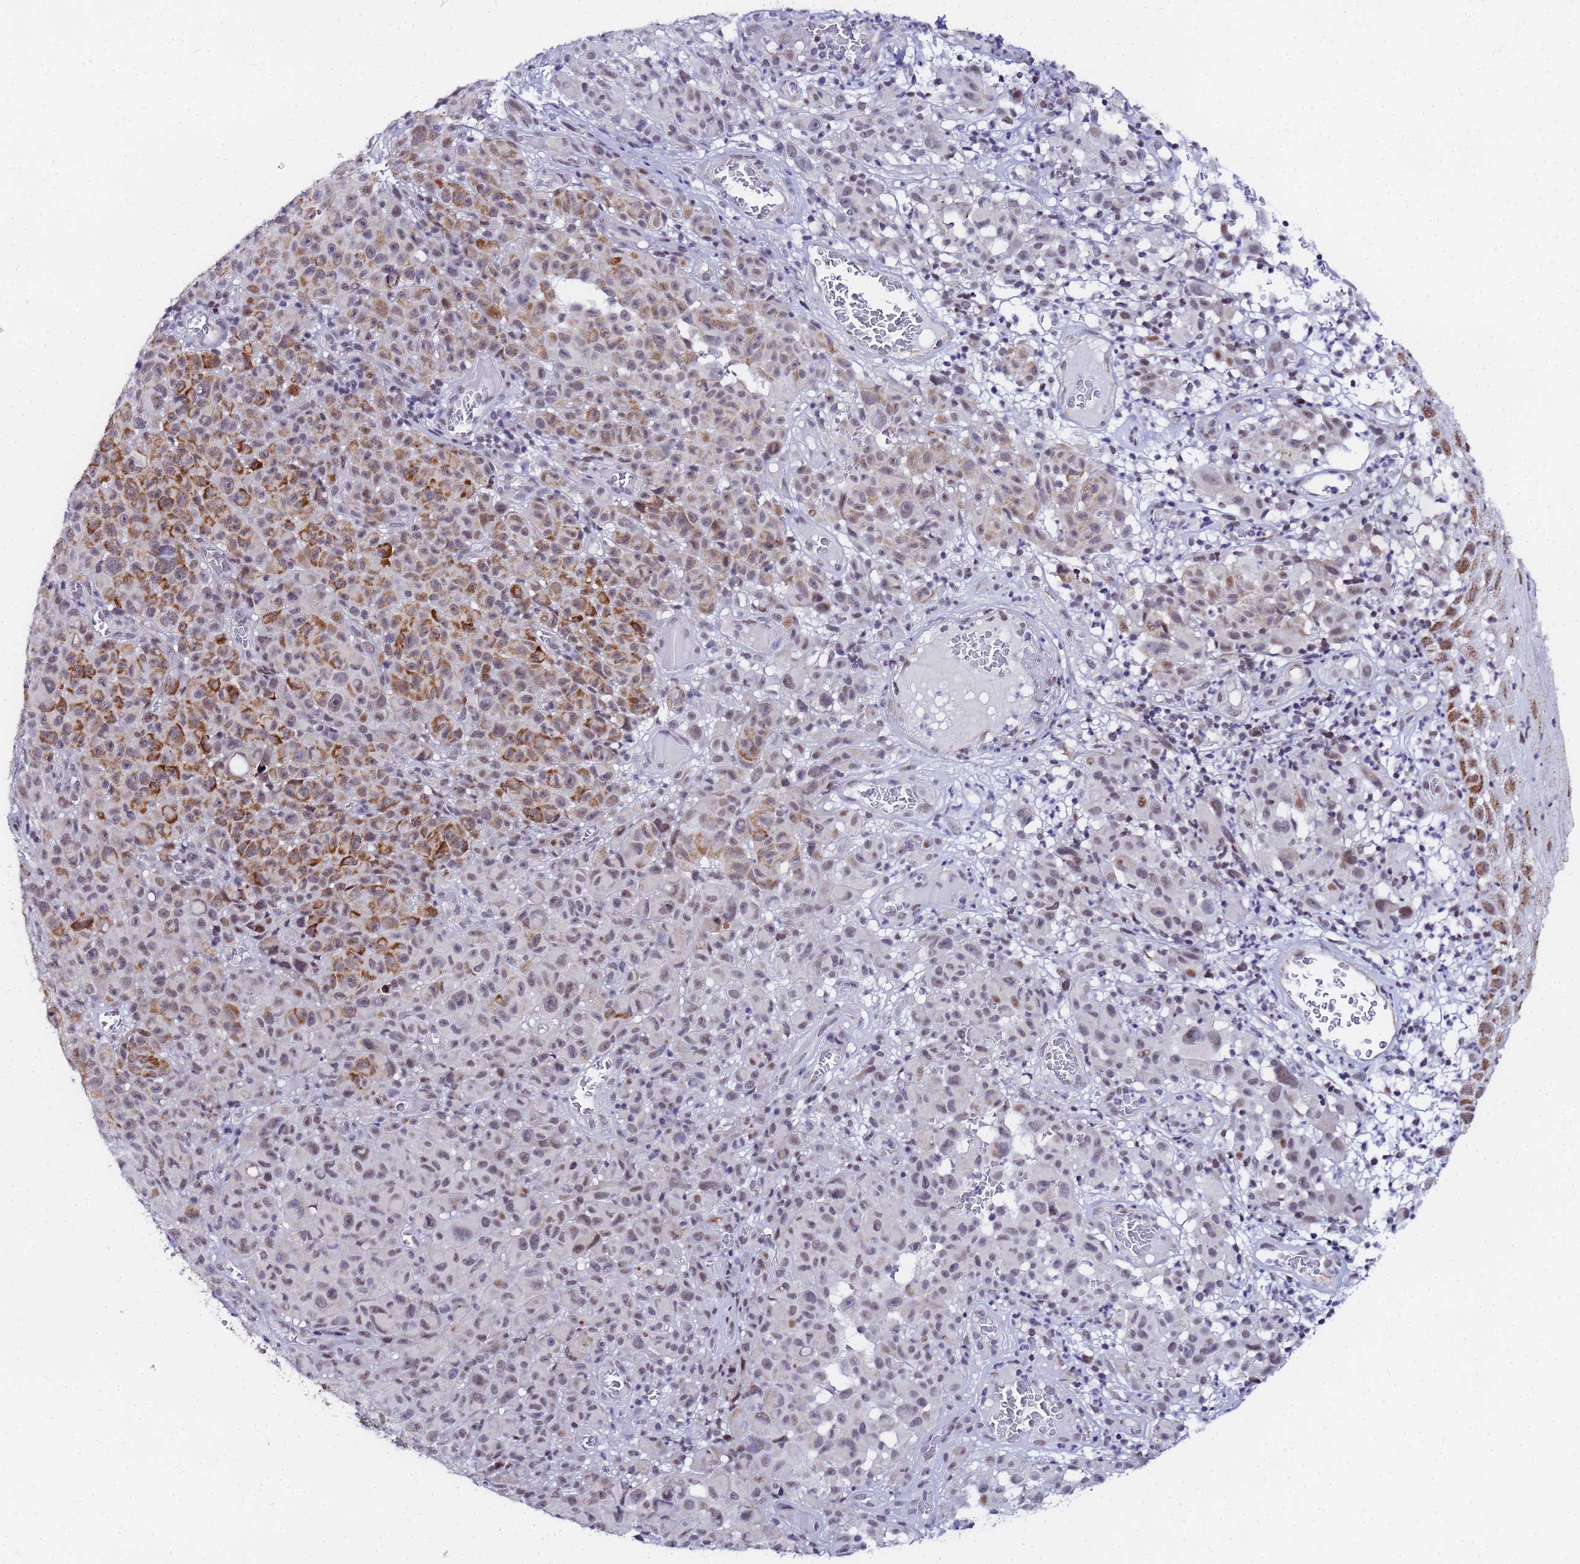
{"staining": {"intensity": "moderate", "quantity": "25%-75%", "location": "cytoplasmic/membranous"}, "tissue": "melanoma", "cell_type": "Tumor cells", "image_type": "cancer", "snomed": [{"axis": "morphology", "description": "Malignant melanoma, NOS"}, {"axis": "topography", "description": "Skin"}], "caption": "Human melanoma stained with a brown dye displays moderate cytoplasmic/membranous positive staining in approximately 25%-75% of tumor cells.", "gene": "CKMT1A", "patient": {"sex": "female", "age": 82}}